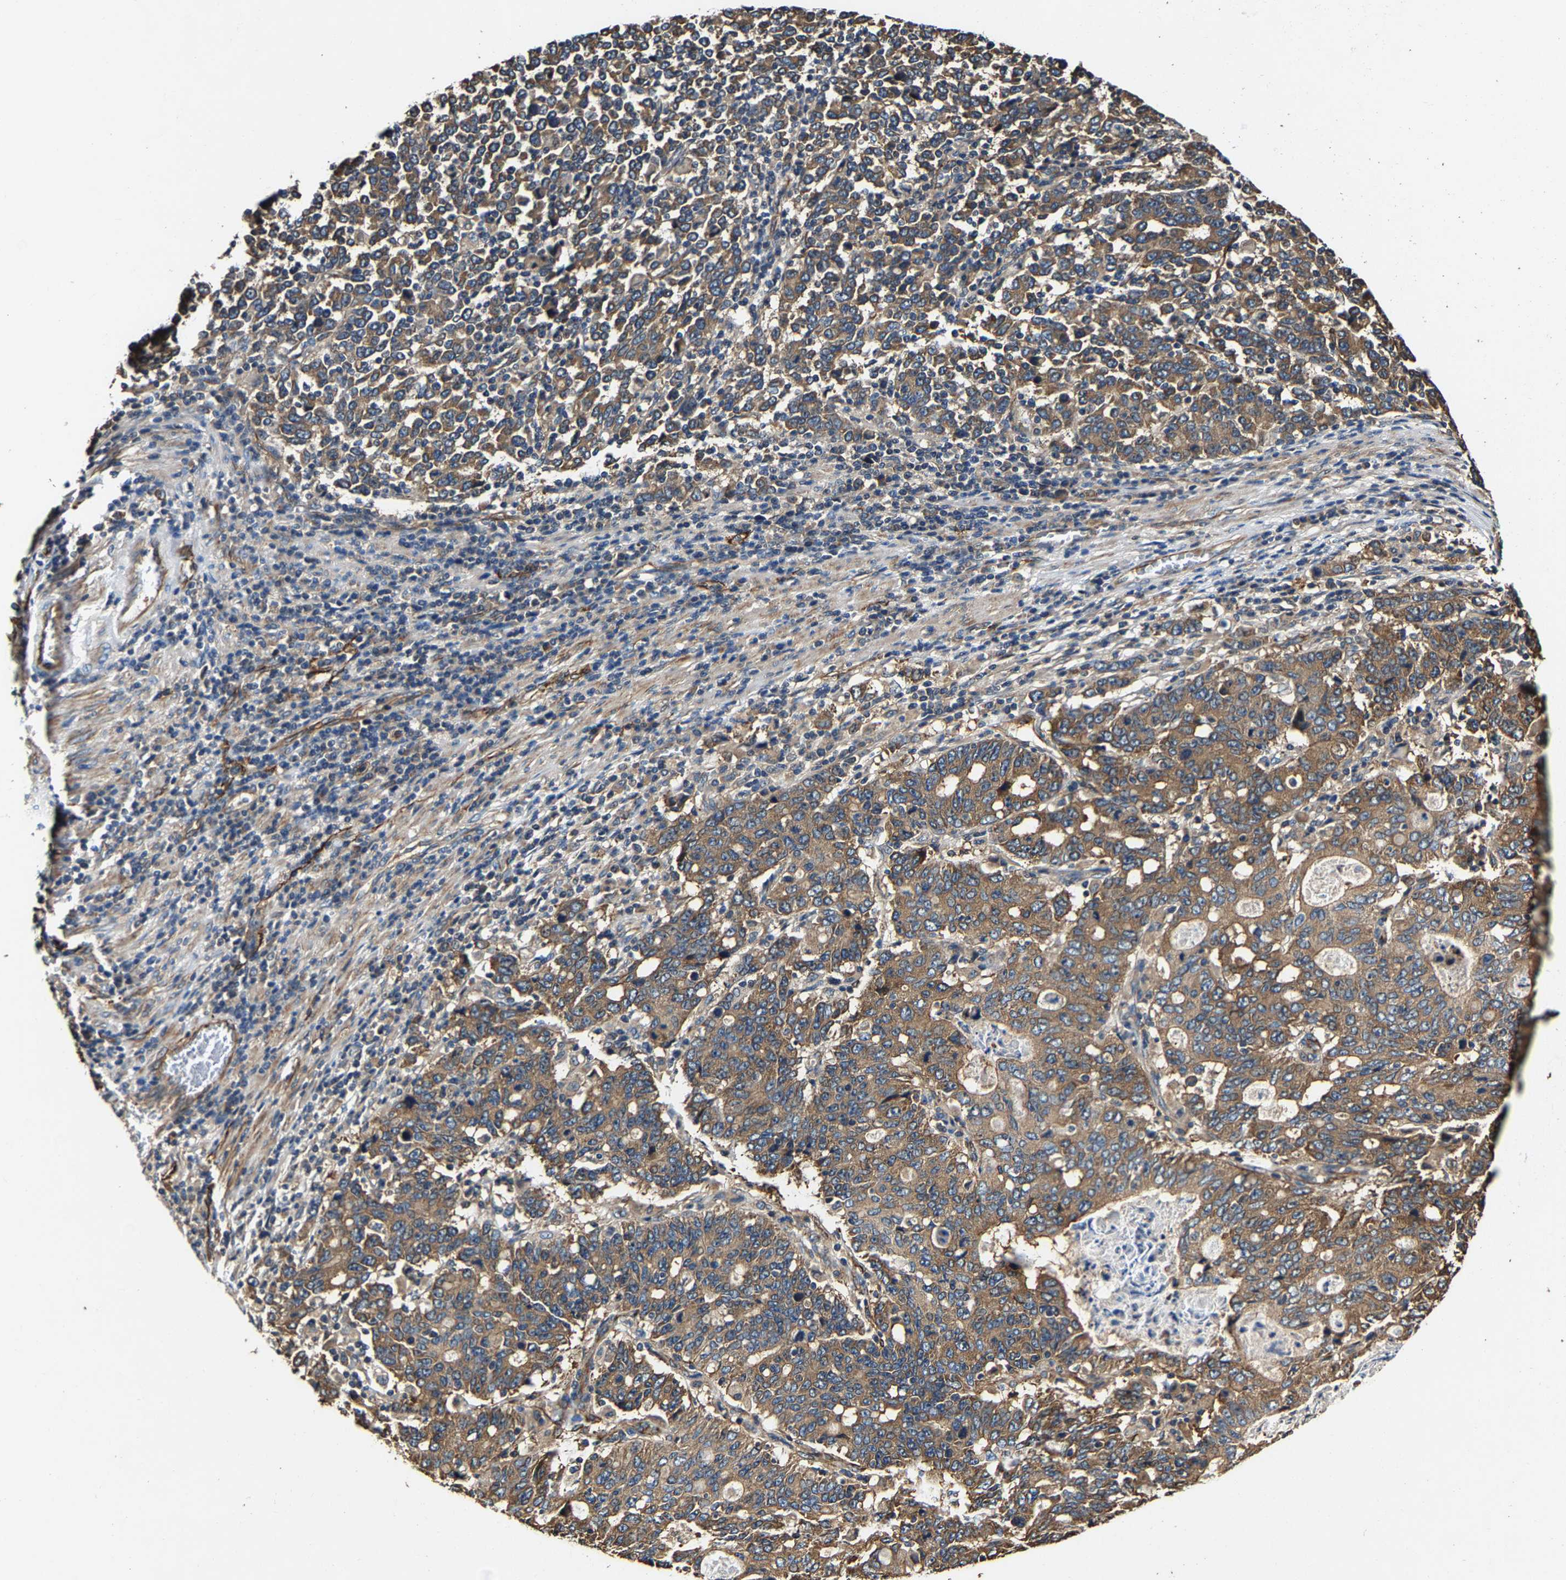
{"staining": {"intensity": "moderate", "quantity": ">75%", "location": "cytoplasmic/membranous"}, "tissue": "stomach cancer", "cell_type": "Tumor cells", "image_type": "cancer", "snomed": [{"axis": "morphology", "description": "Adenocarcinoma, NOS"}, {"axis": "topography", "description": "Stomach, upper"}], "caption": "Stomach cancer tissue displays moderate cytoplasmic/membranous positivity in about >75% of tumor cells, visualized by immunohistochemistry. The staining was performed using DAB, with brown indicating positive protein expression. Nuclei are stained blue with hematoxylin.", "gene": "GFRA3", "patient": {"sex": "male", "age": 69}}